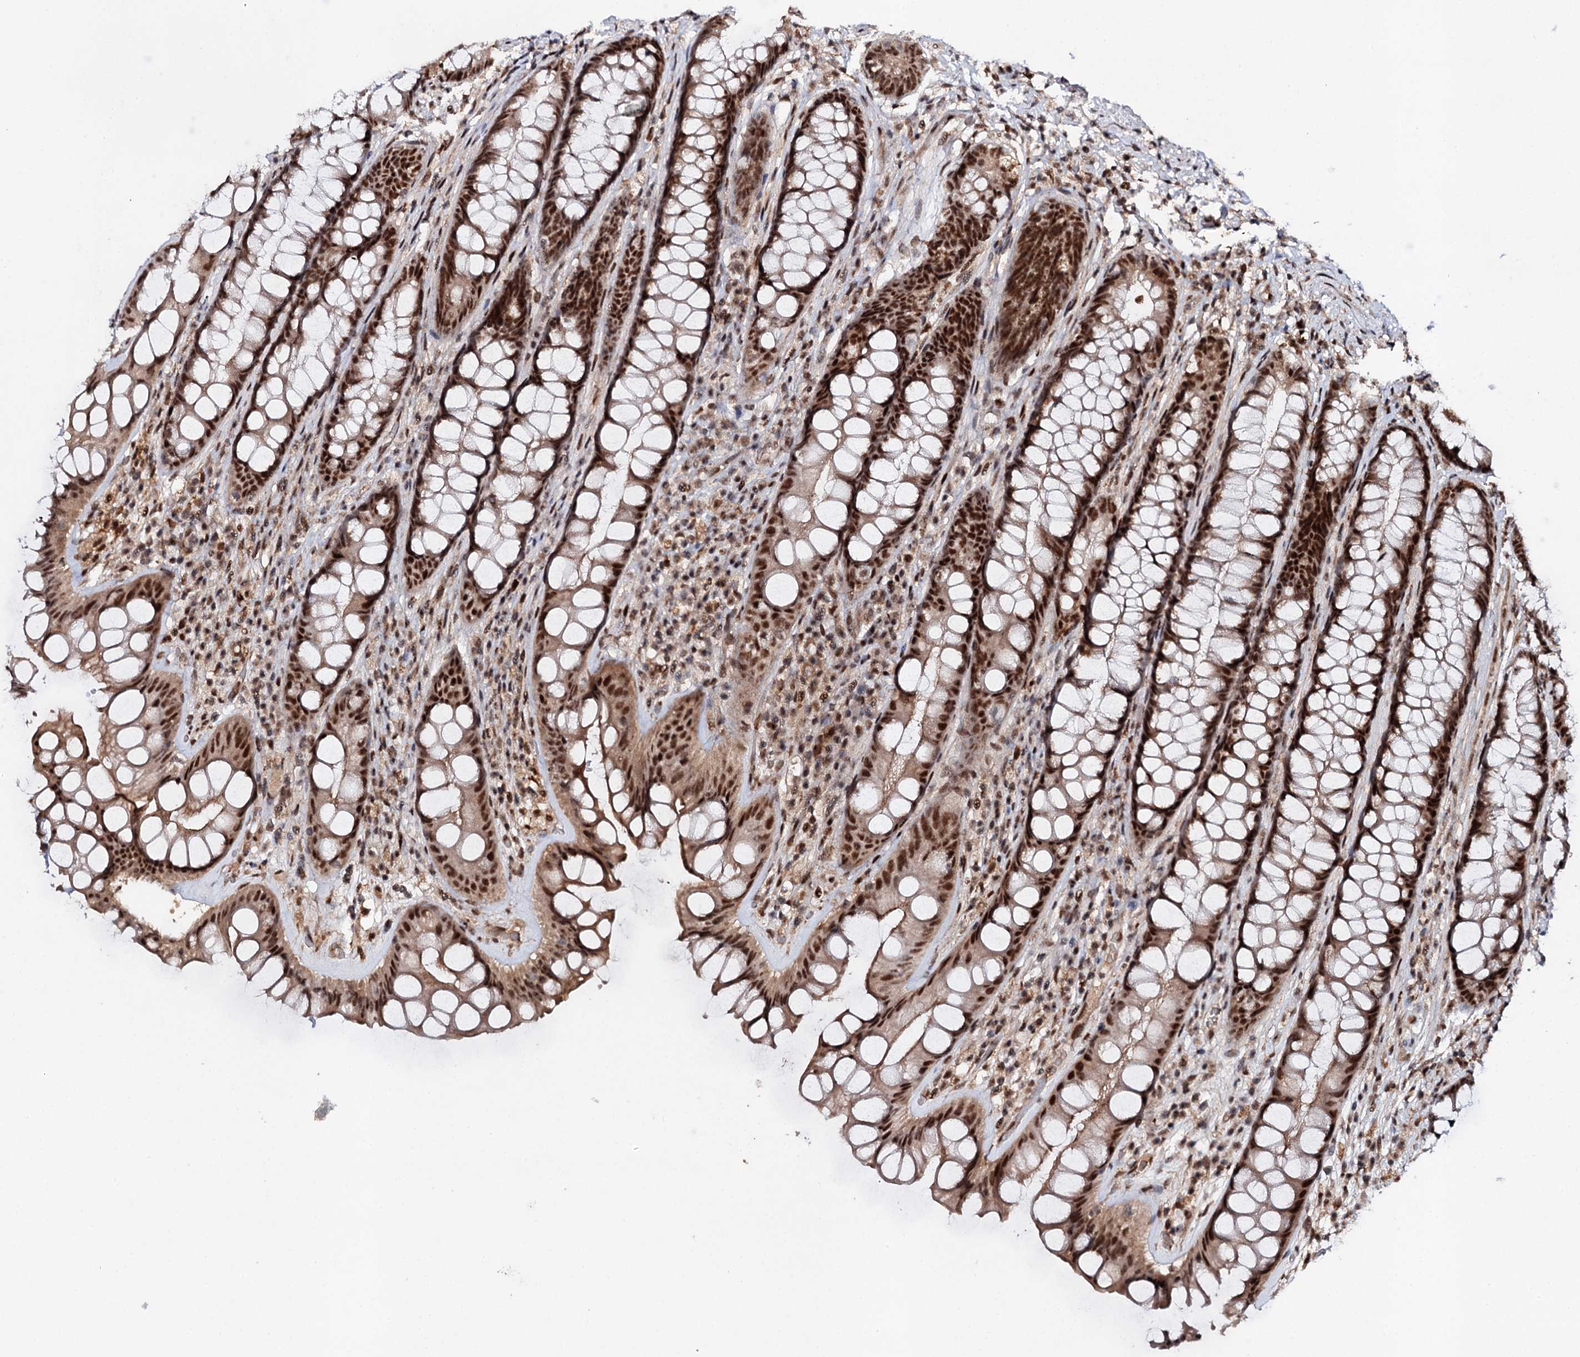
{"staining": {"intensity": "strong", "quantity": ">75%", "location": "cytoplasmic/membranous,nuclear"}, "tissue": "rectum", "cell_type": "Glandular cells", "image_type": "normal", "snomed": [{"axis": "morphology", "description": "Normal tissue, NOS"}, {"axis": "topography", "description": "Rectum"}], "caption": "Benign rectum demonstrates strong cytoplasmic/membranous,nuclear staining in about >75% of glandular cells The protein is stained brown, and the nuclei are stained in blue (DAB (3,3'-diaminobenzidine) IHC with brightfield microscopy, high magnification)..", "gene": "BUD13", "patient": {"sex": "male", "age": 74}}